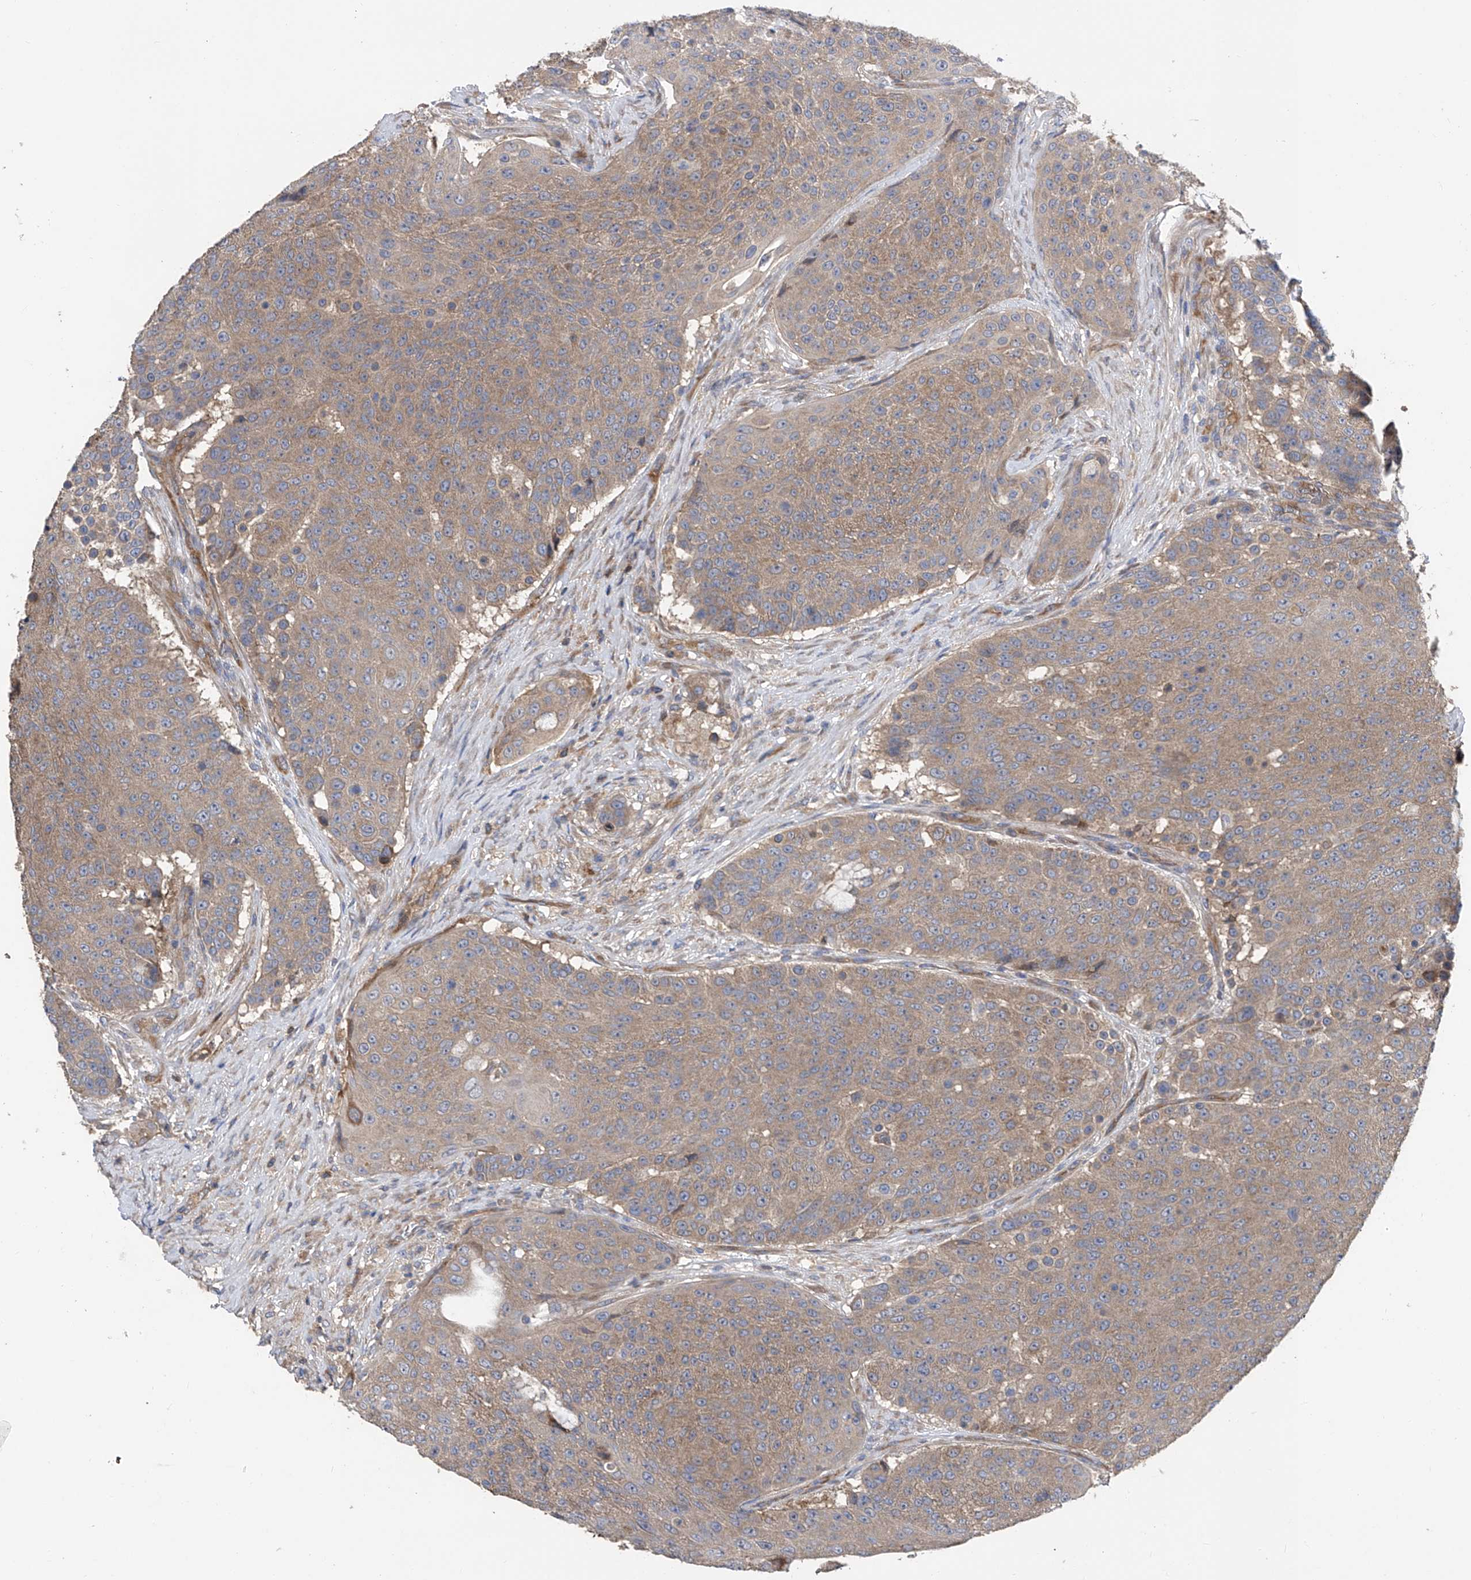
{"staining": {"intensity": "moderate", "quantity": "25%-75%", "location": "cytoplasmic/membranous"}, "tissue": "urothelial cancer", "cell_type": "Tumor cells", "image_type": "cancer", "snomed": [{"axis": "morphology", "description": "Urothelial carcinoma, High grade"}, {"axis": "topography", "description": "Urinary bladder"}], "caption": "Immunohistochemical staining of human high-grade urothelial carcinoma reveals medium levels of moderate cytoplasmic/membranous protein positivity in approximately 25%-75% of tumor cells.", "gene": "PTK2", "patient": {"sex": "female", "age": 63}}